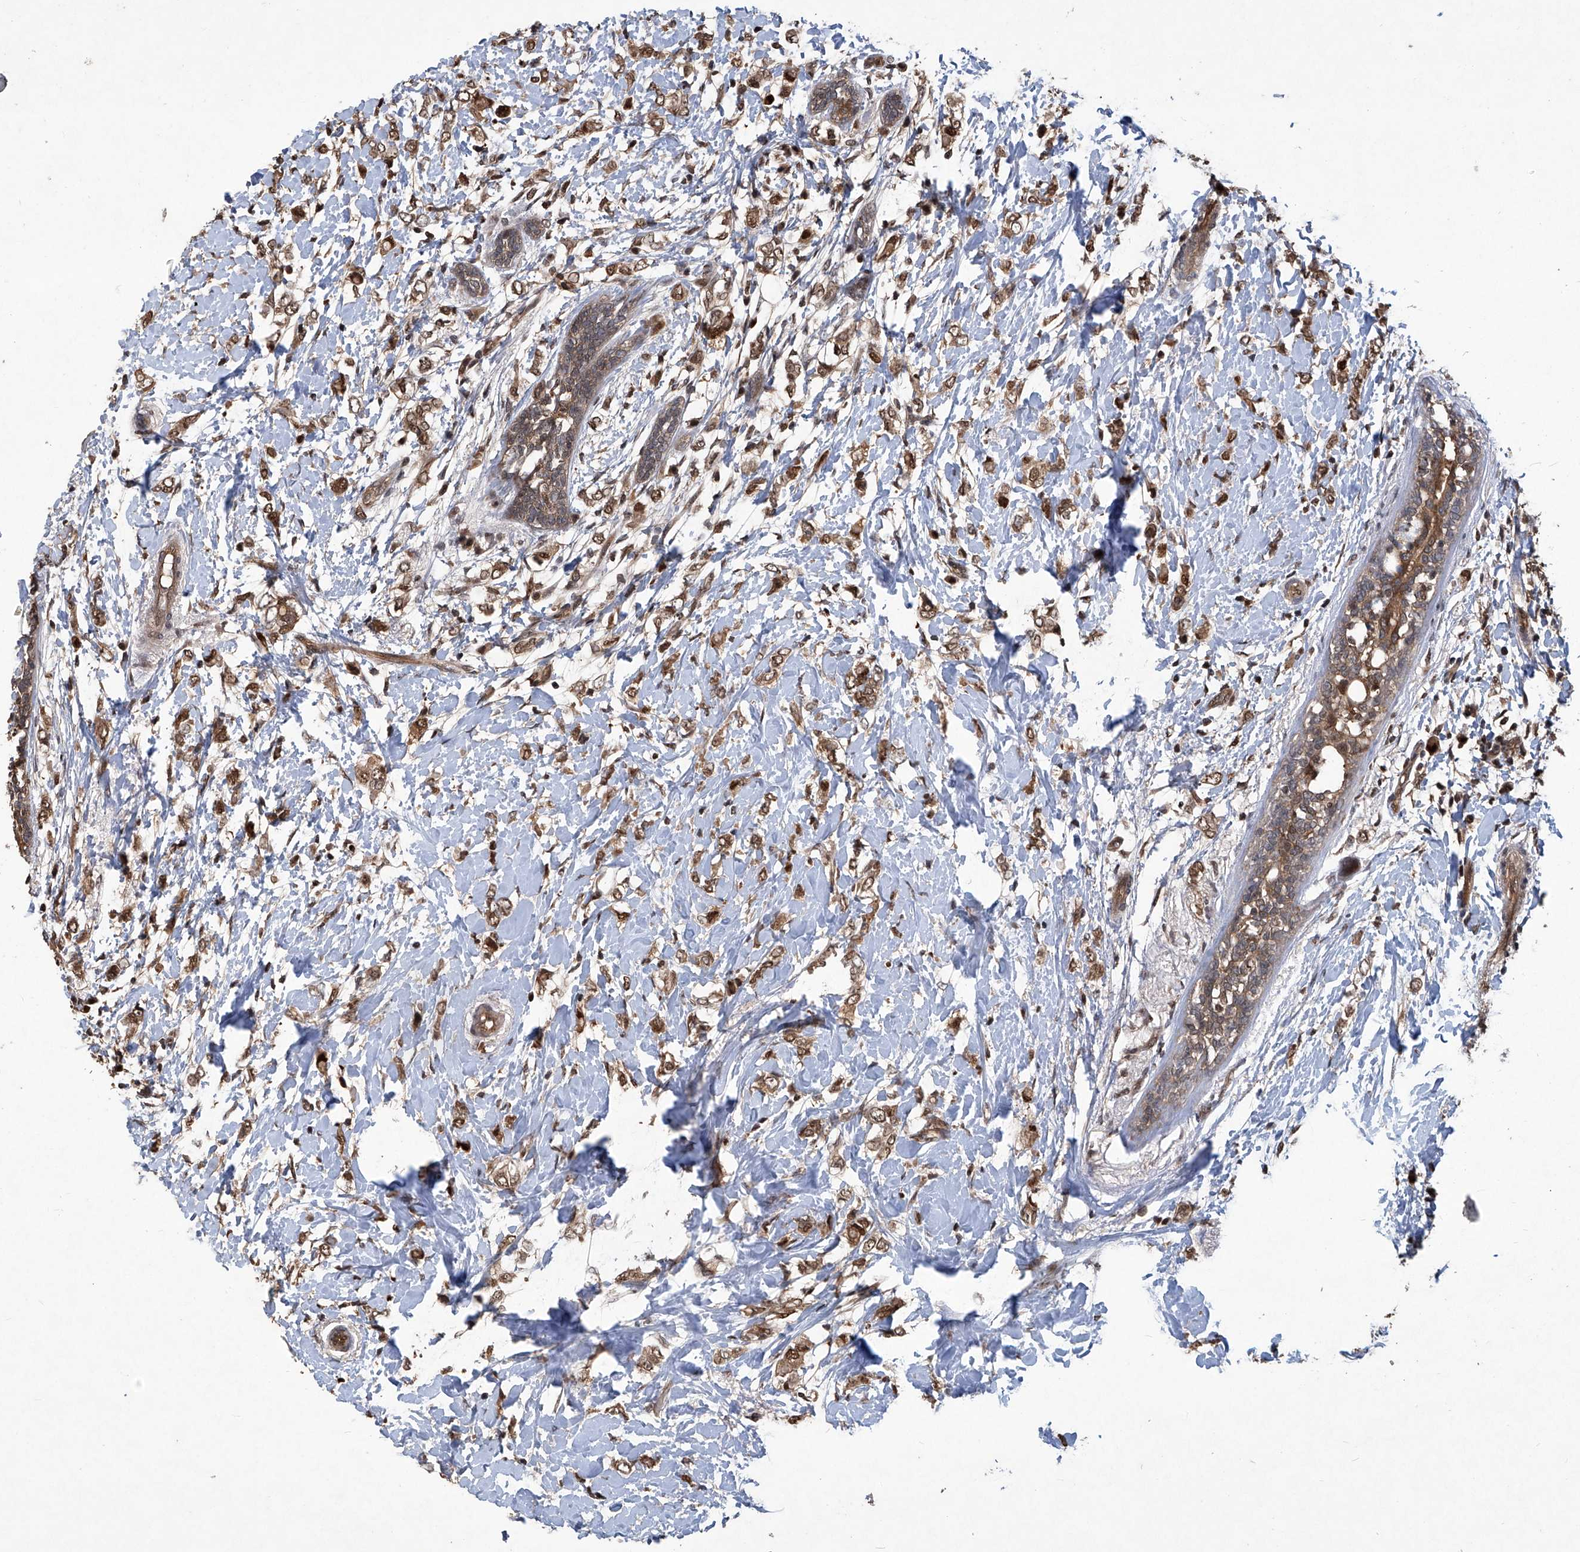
{"staining": {"intensity": "moderate", "quantity": ">75%", "location": "nuclear"}, "tissue": "breast cancer", "cell_type": "Tumor cells", "image_type": "cancer", "snomed": [{"axis": "morphology", "description": "Normal tissue, NOS"}, {"axis": "morphology", "description": "Lobular carcinoma"}, {"axis": "topography", "description": "Breast"}], "caption": "Immunohistochemistry (IHC) of human breast cancer (lobular carcinoma) reveals medium levels of moderate nuclear positivity in approximately >75% of tumor cells. The staining was performed using DAB, with brown indicating positive protein expression. Nuclei are stained blue with hematoxylin.", "gene": "PSMB1", "patient": {"sex": "female", "age": 47}}